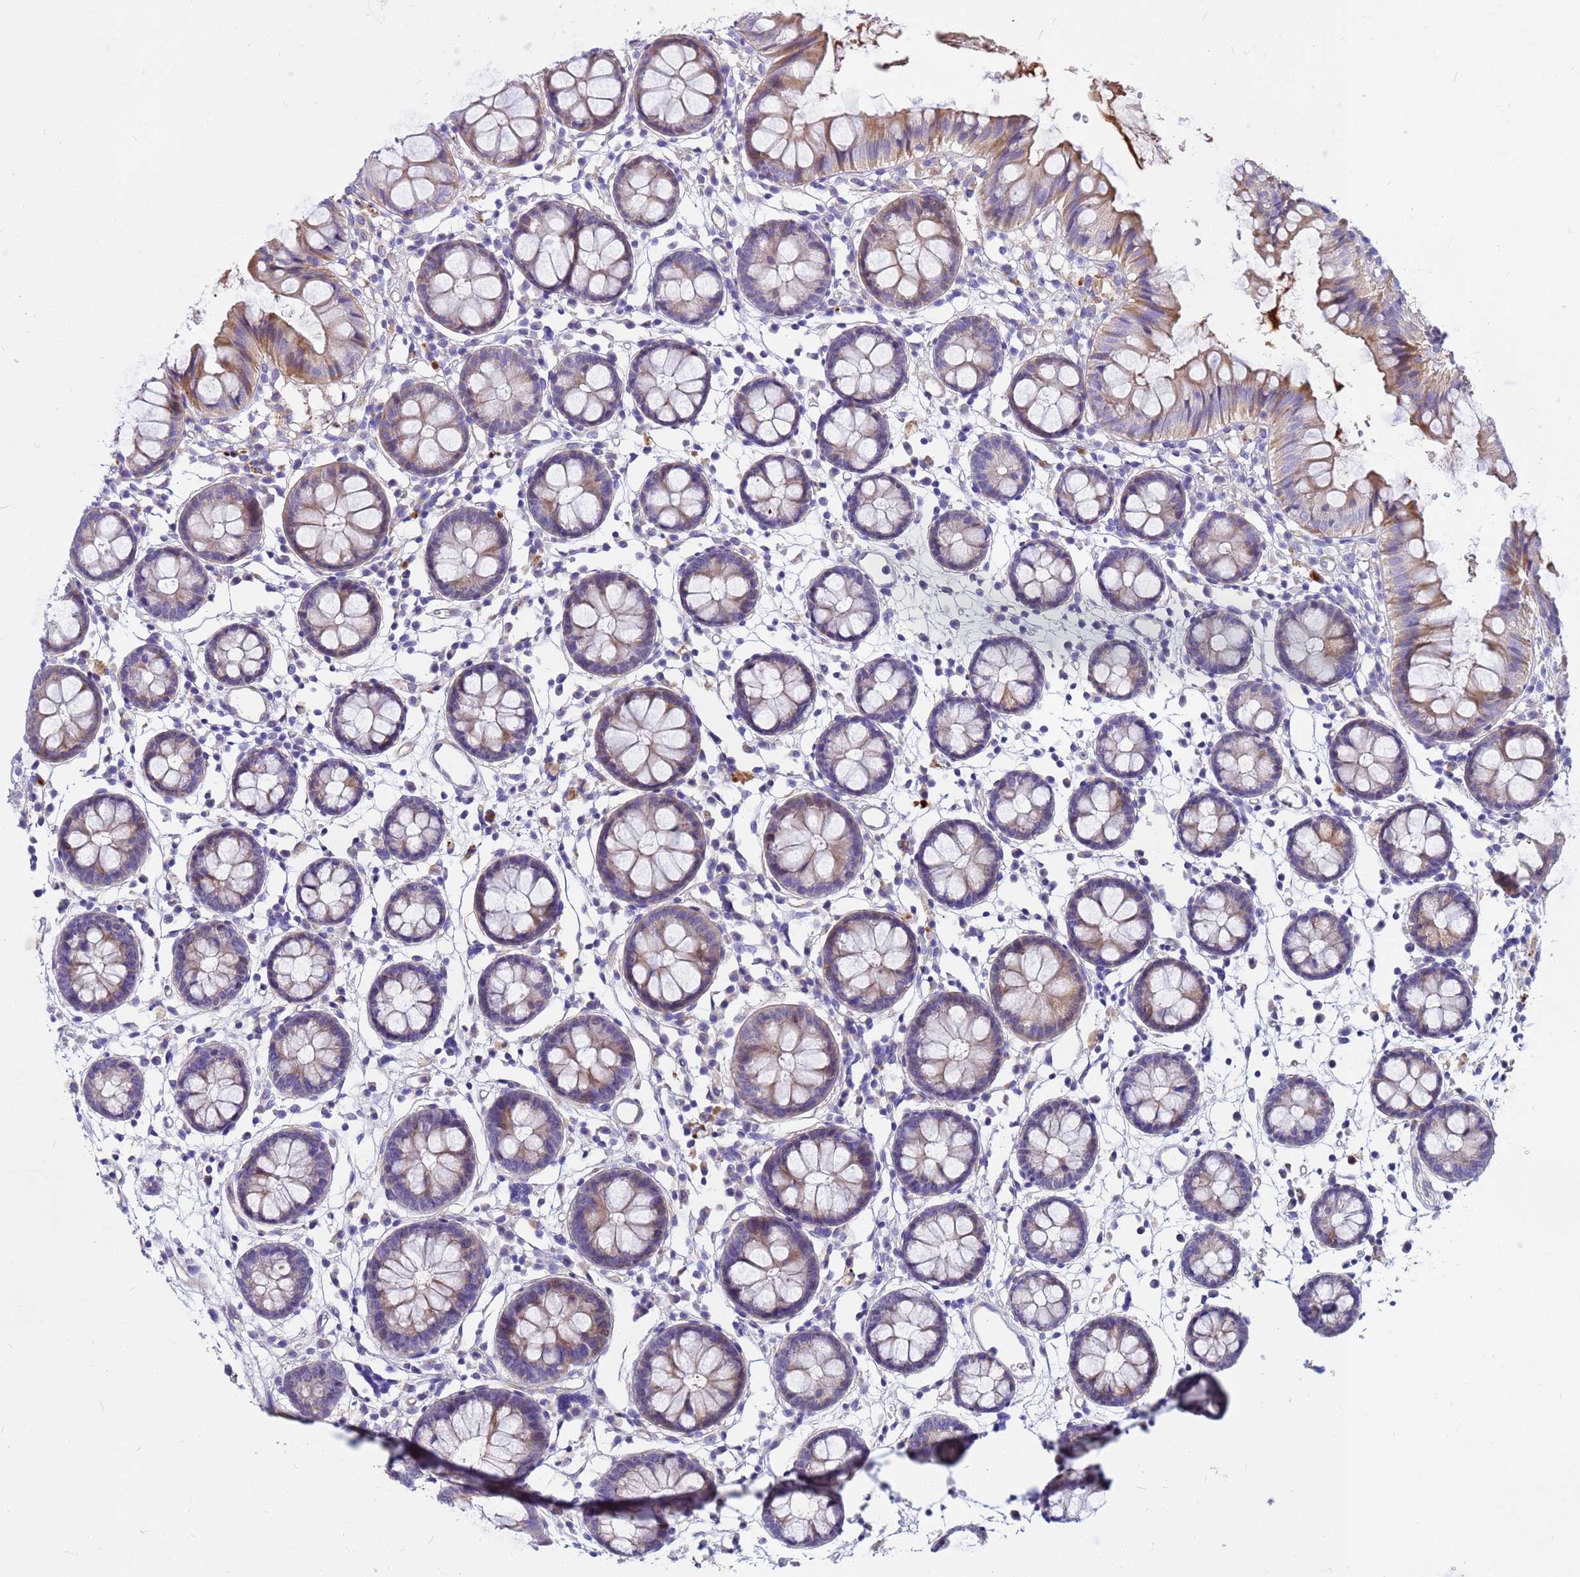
{"staining": {"intensity": "moderate", "quantity": "25%-75%", "location": "cytoplasmic/membranous"}, "tissue": "colon", "cell_type": "Endothelial cells", "image_type": "normal", "snomed": [{"axis": "morphology", "description": "Normal tissue, NOS"}, {"axis": "topography", "description": "Colon"}], "caption": "Protein expression analysis of unremarkable colon exhibits moderate cytoplasmic/membranous positivity in approximately 25%-75% of endothelial cells.", "gene": "CRHBP", "patient": {"sex": "female", "age": 84}}